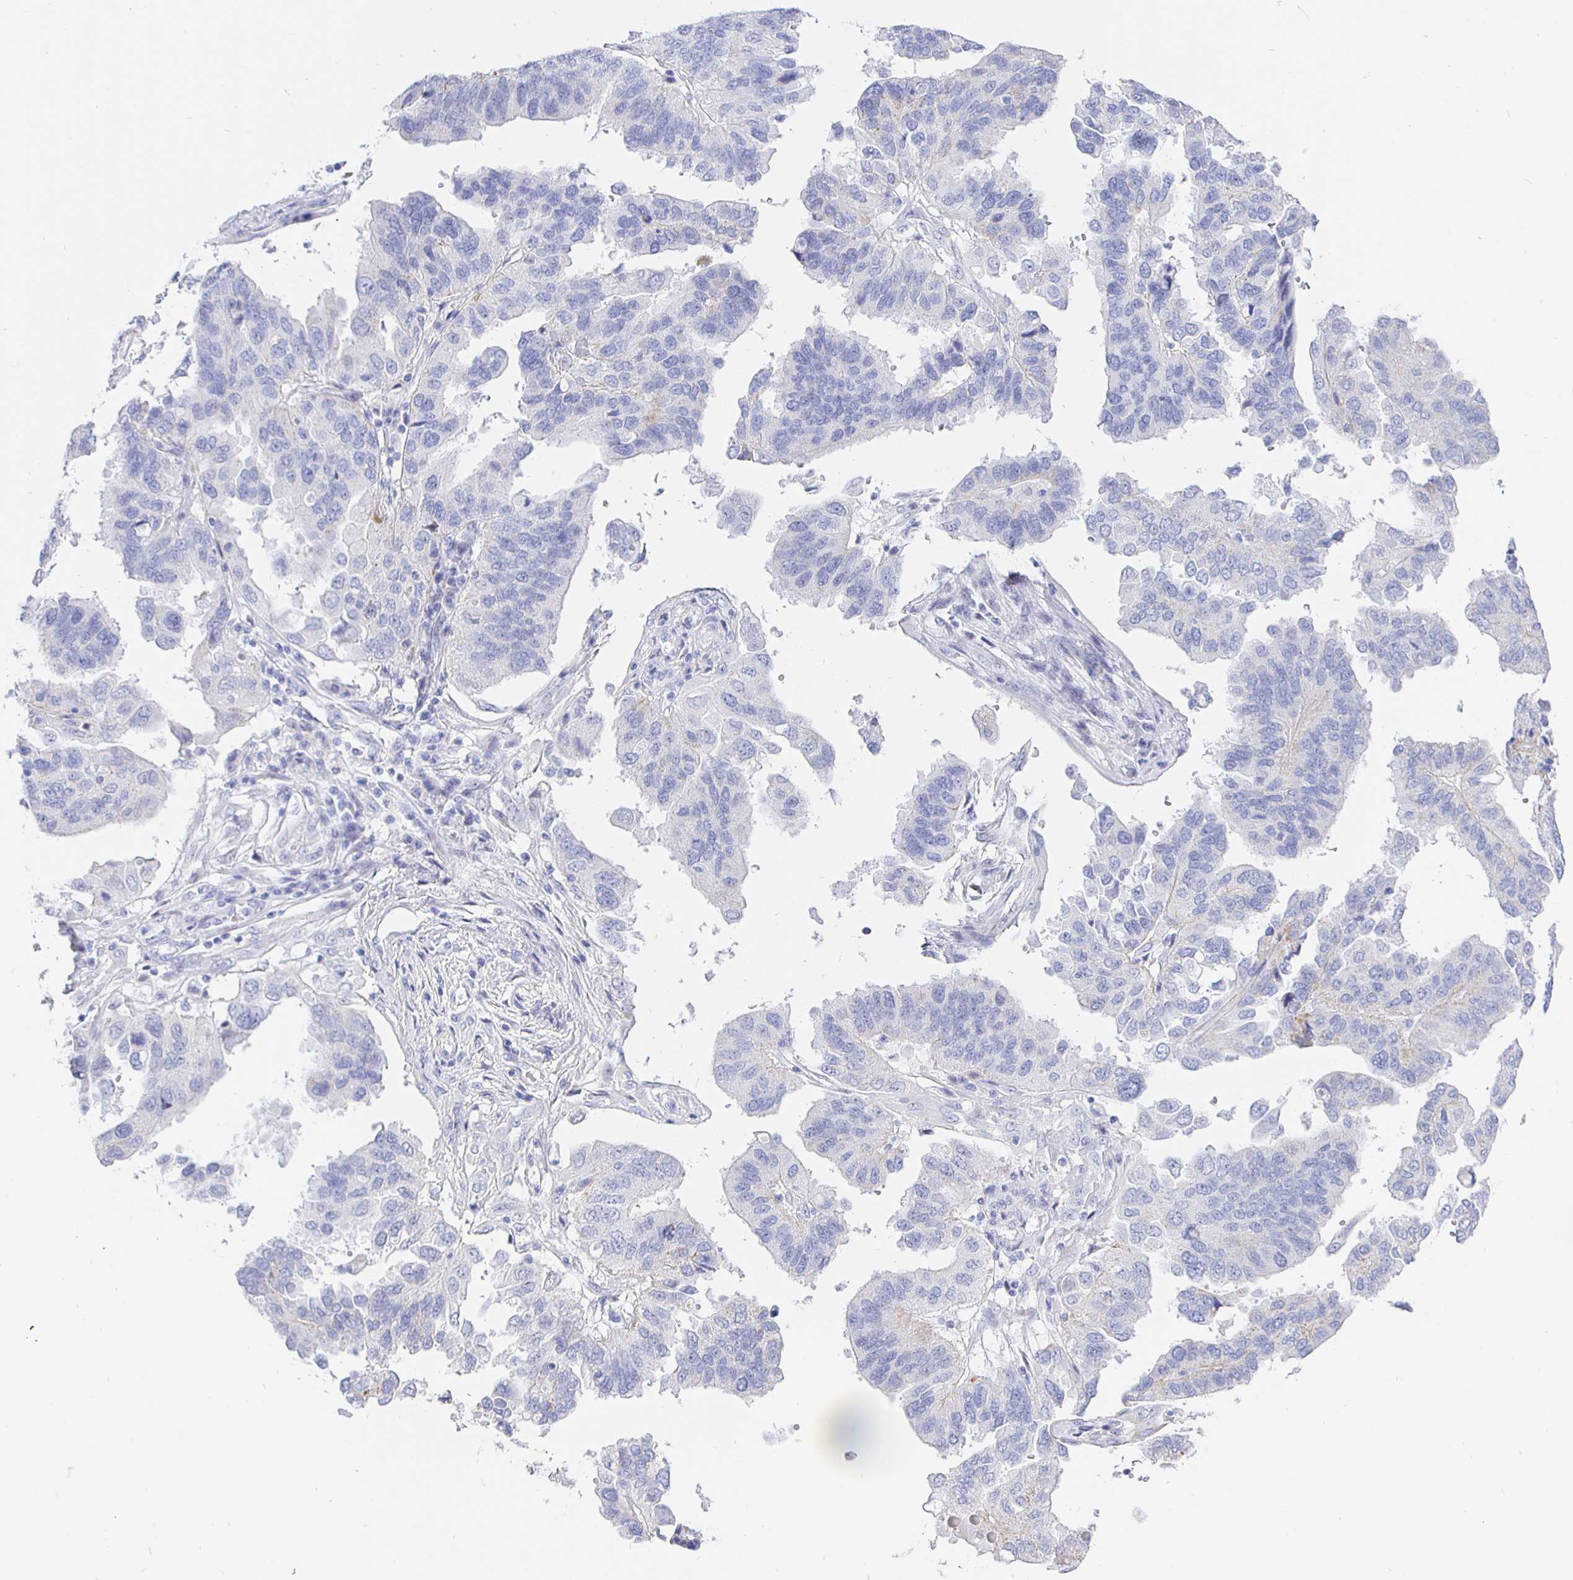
{"staining": {"intensity": "negative", "quantity": "none", "location": "none"}, "tissue": "ovarian cancer", "cell_type": "Tumor cells", "image_type": "cancer", "snomed": [{"axis": "morphology", "description": "Cystadenocarcinoma, serous, NOS"}, {"axis": "topography", "description": "Ovary"}], "caption": "Immunohistochemistry (IHC) image of human ovarian cancer (serous cystadenocarcinoma) stained for a protein (brown), which shows no expression in tumor cells.", "gene": "CR2", "patient": {"sex": "female", "age": 79}}